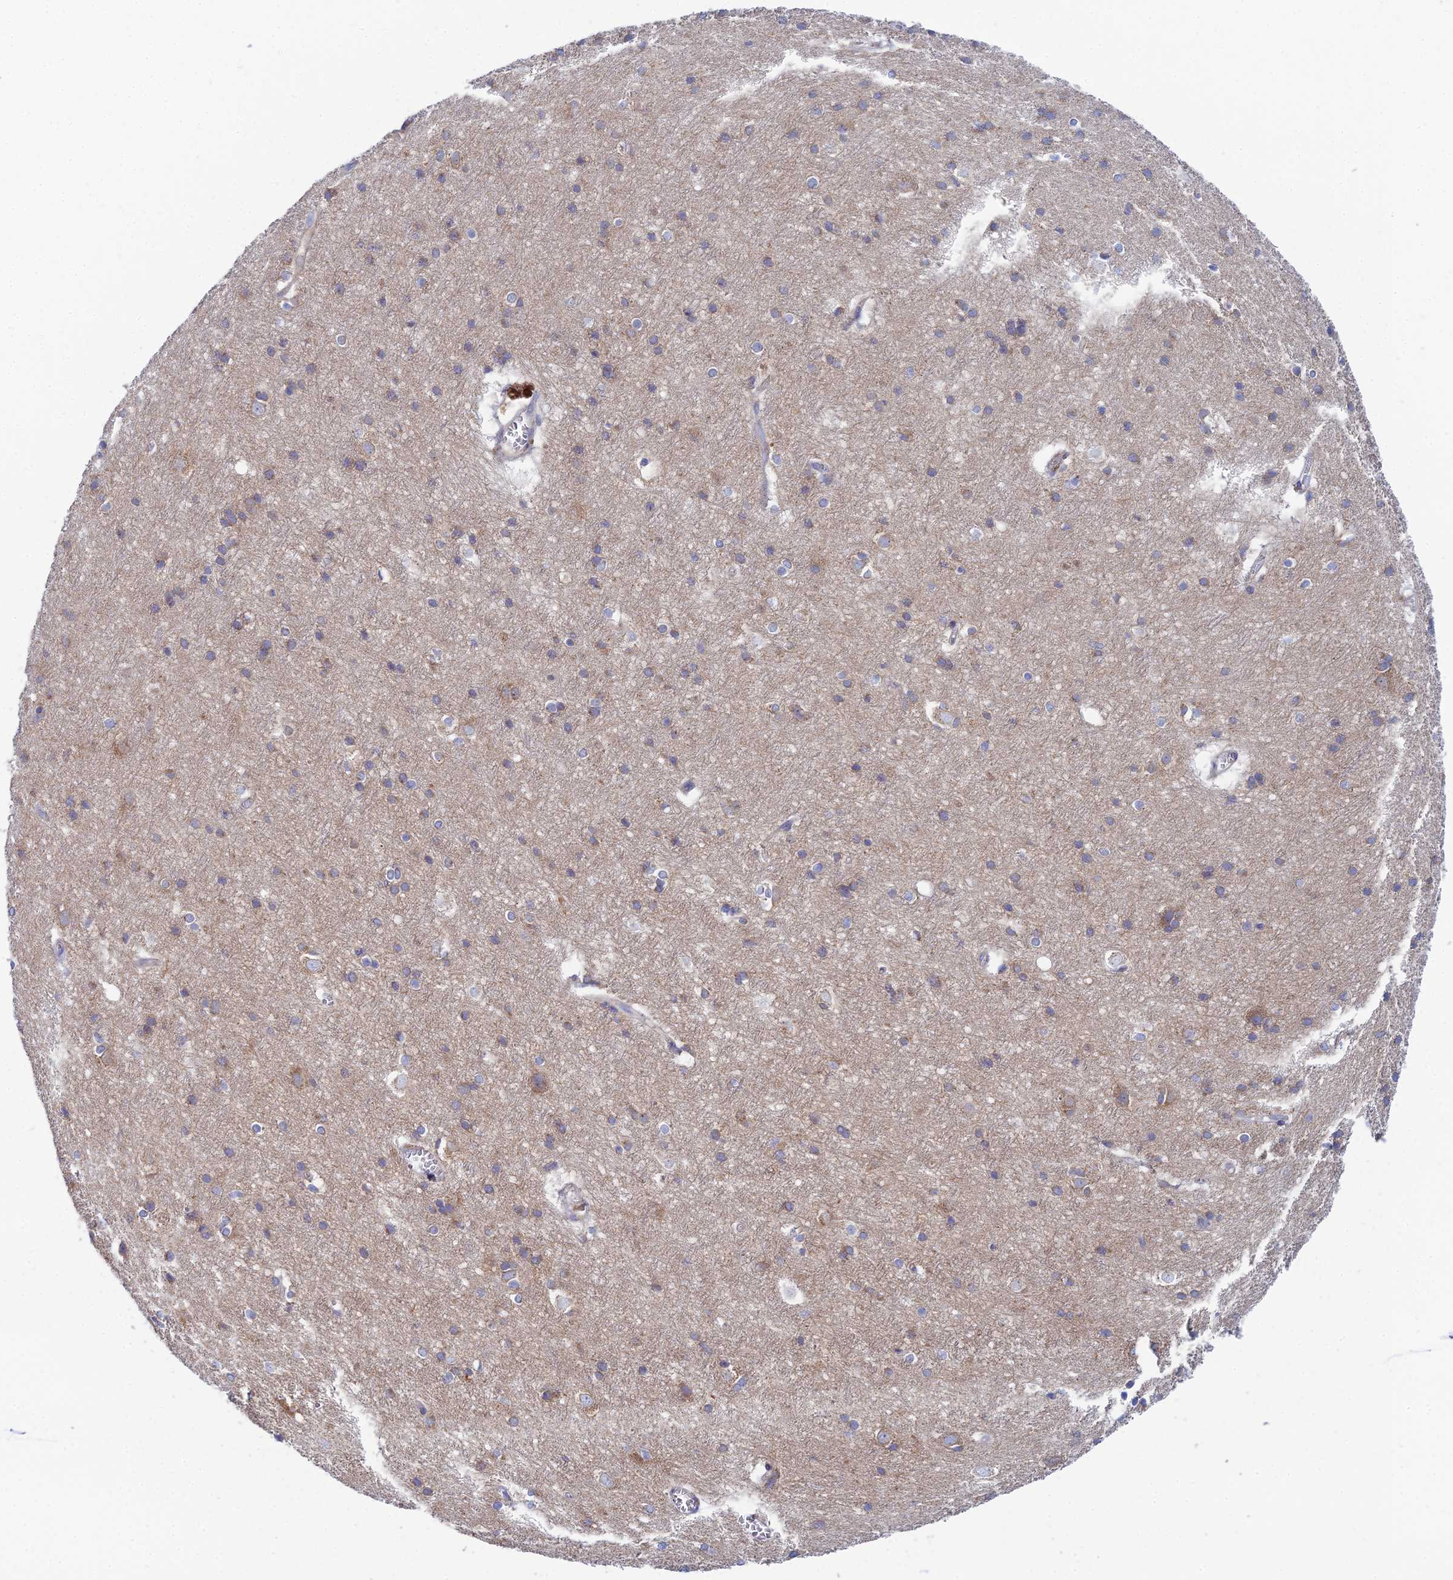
{"staining": {"intensity": "weak", "quantity": "25%-75%", "location": "cytoplasmic/membranous"}, "tissue": "cerebral cortex", "cell_type": "Endothelial cells", "image_type": "normal", "snomed": [{"axis": "morphology", "description": "Normal tissue, NOS"}, {"axis": "topography", "description": "Cerebral cortex"}], "caption": "High-power microscopy captured an IHC micrograph of normal cerebral cortex, revealing weak cytoplasmic/membranous staining in about 25%-75% of endothelial cells. Nuclei are stained in blue.", "gene": "CLCN3", "patient": {"sex": "male", "age": 54}}